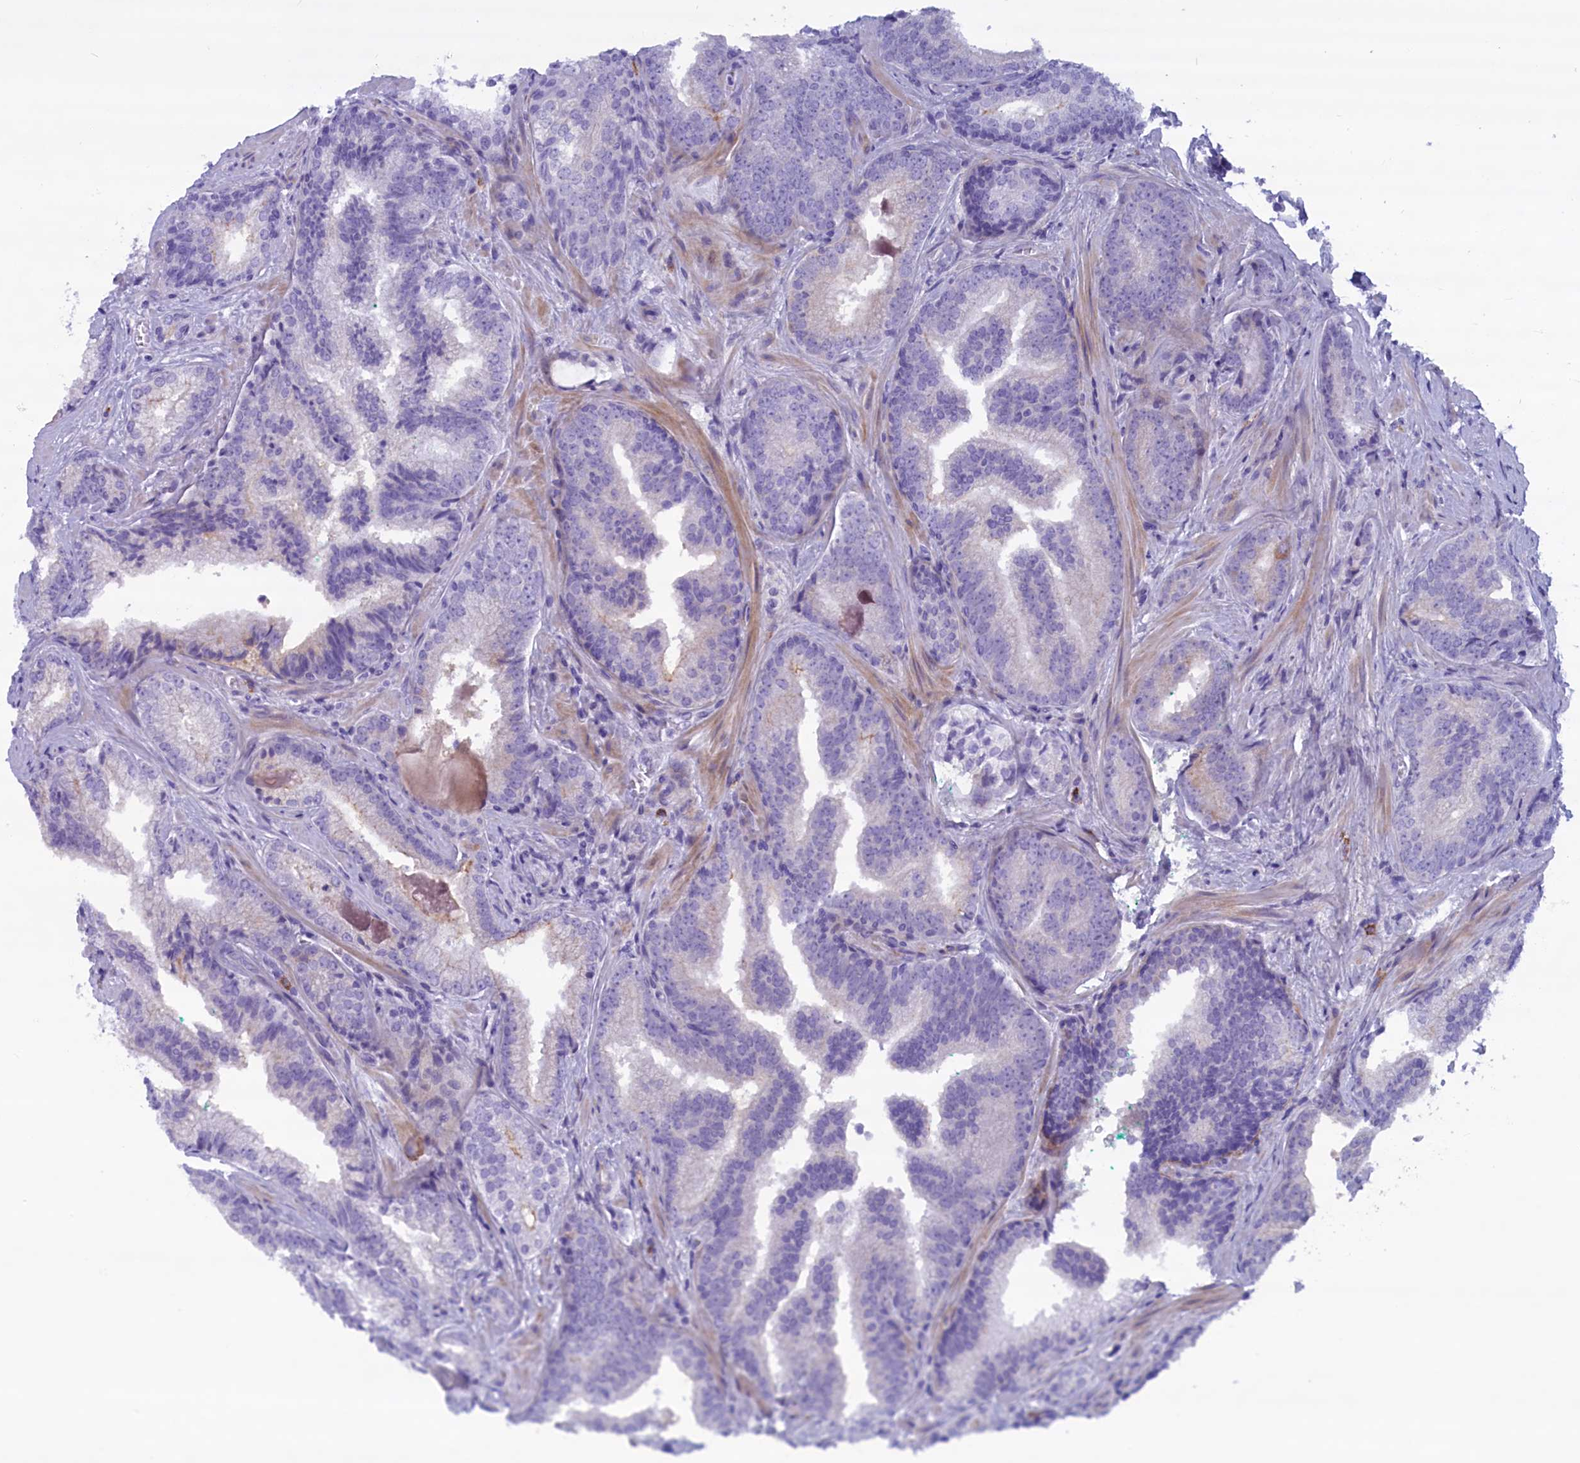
{"staining": {"intensity": "negative", "quantity": "none", "location": "none"}, "tissue": "prostate cancer", "cell_type": "Tumor cells", "image_type": "cancer", "snomed": [{"axis": "morphology", "description": "Adenocarcinoma, High grade"}, {"axis": "topography", "description": "Prostate"}], "caption": "Immunohistochemical staining of human prostate cancer (adenocarcinoma (high-grade)) shows no significant staining in tumor cells.", "gene": "MPV17L2", "patient": {"sex": "male", "age": 63}}